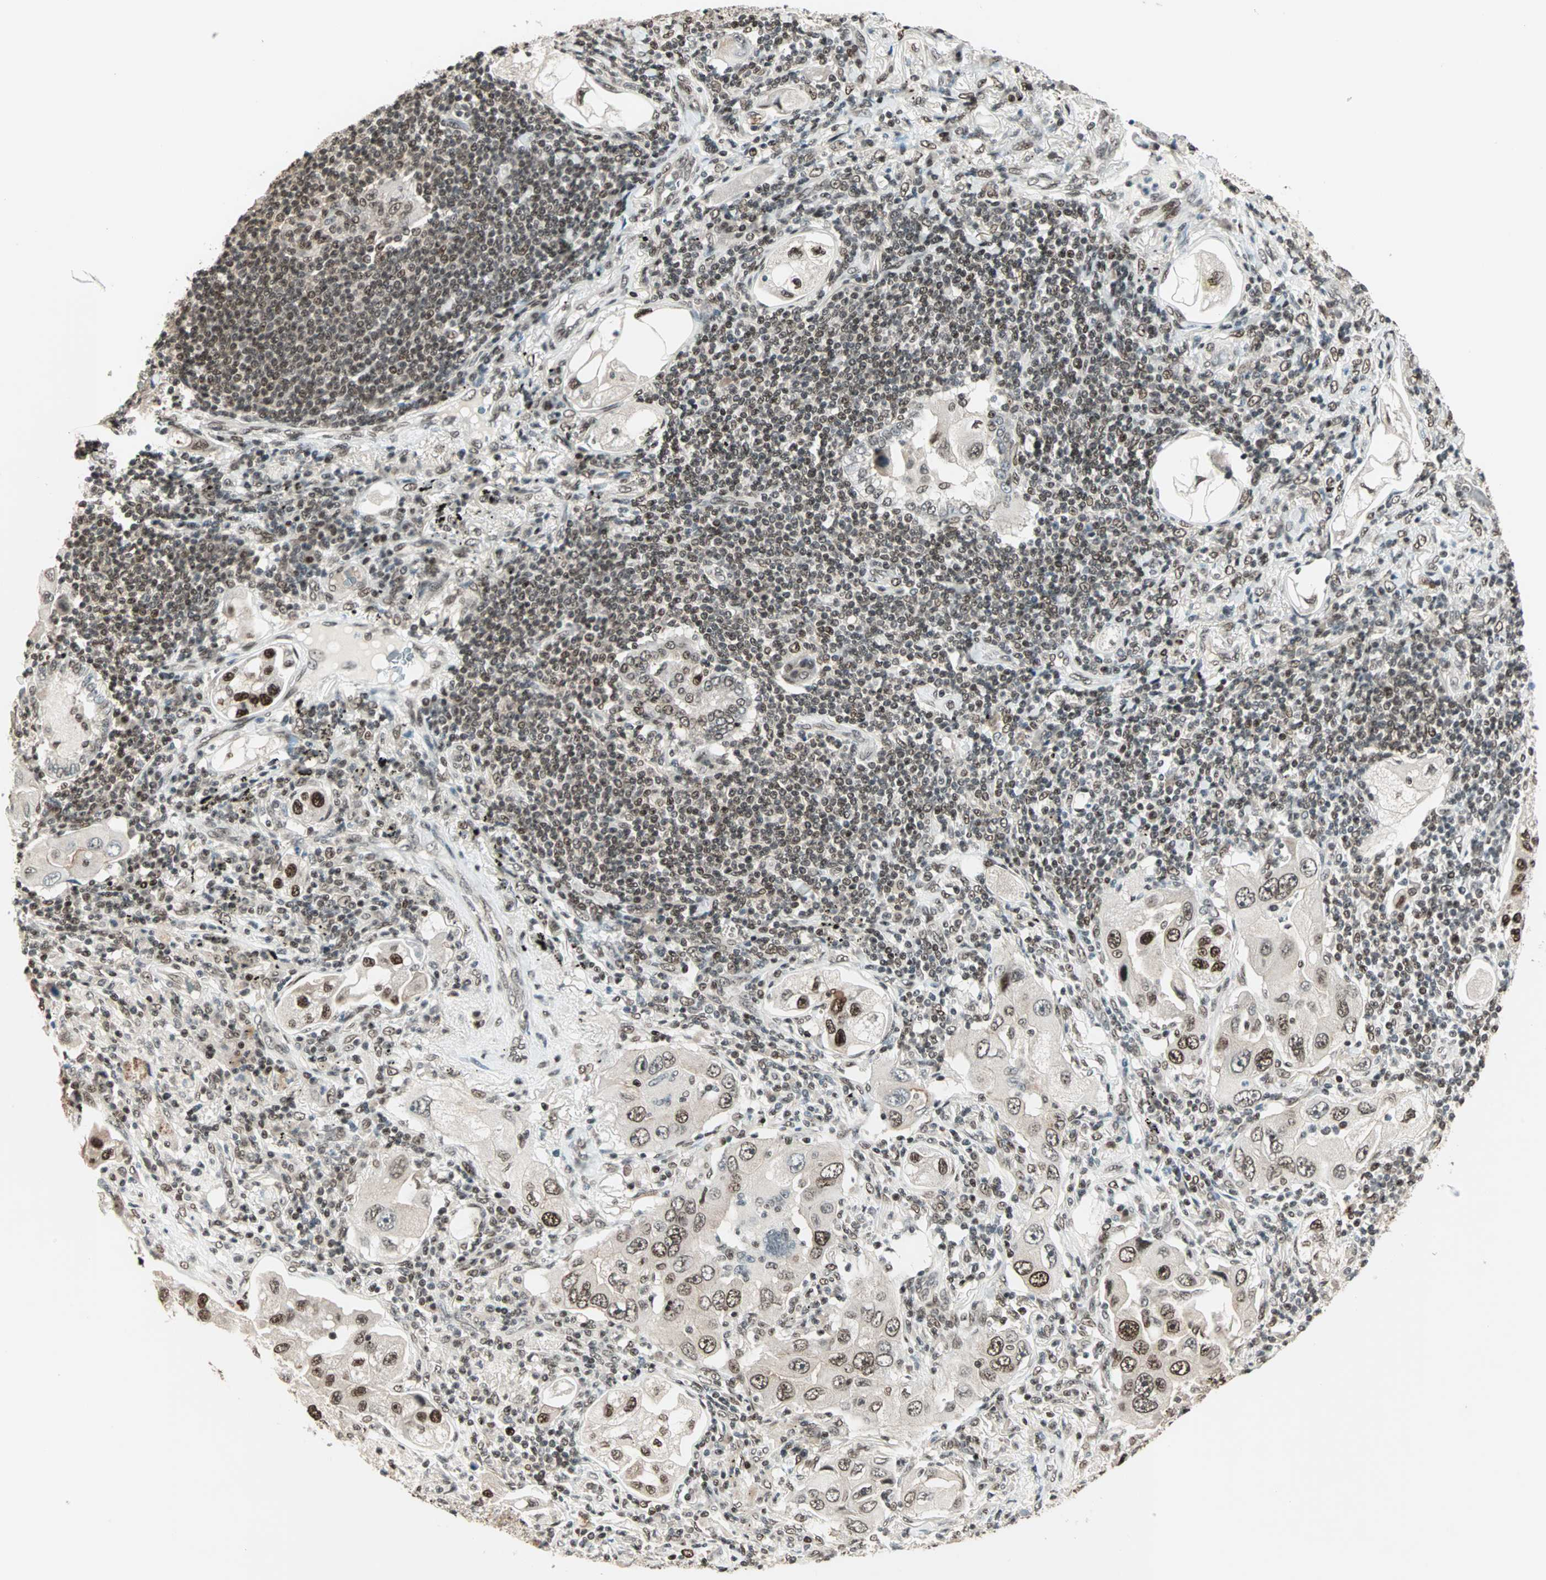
{"staining": {"intensity": "moderate", "quantity": ">75%", "location": "nuclear"}, "tissue": "lung cancer", "cell_type": "Tumor cells", "image_type": "cancer", "snomed": [{"axis": "morphology", "description": "Adenocarcinoma, NOS"}, {"axis": "topography", "description": "Lung"}], "caption": "Lung adenocarcinoma was stained to show a protein in brown. There is medium levels of moderate nuclear staining in approximately >75% of tumor cells. Using DAB (3,3'-diaminobenzidine) (brown) and hematoxylin (blue) stains, captured at high magnification using brightfield microscopy.", "gene": "MDC1", "patient": {"sex": "female", "age": 65}}